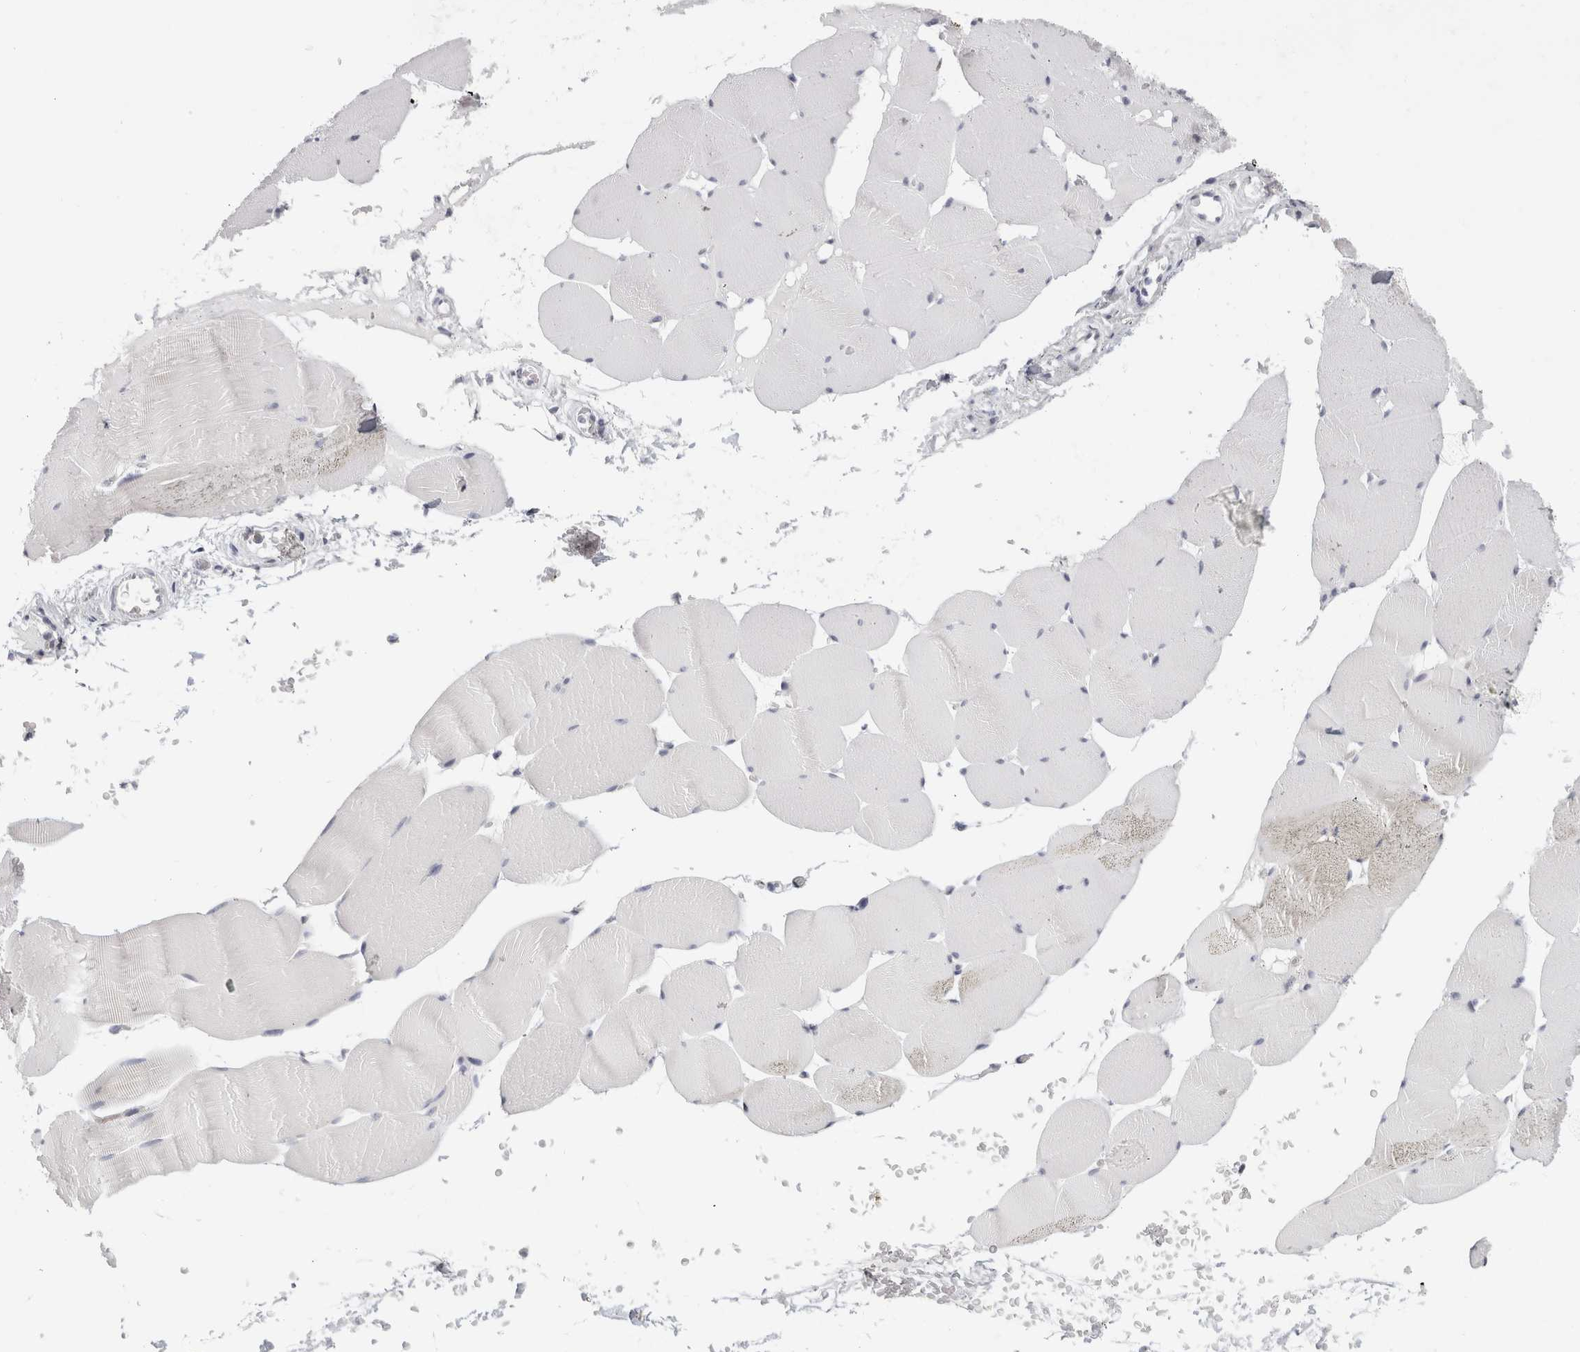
{"staining": {"intensity": "negative", "quantity": "none", "location": "none"}, "tissue": "skeletal muscle", "cell_type": "Myocytes", "image_type": "normal", "snomed": [{"axis": "morphology", "description": "Normal tissue, NOS"}, {"axis": "topography", "description": "Skeletal muscle"}], "caption": "This is an immunohistochemistry micrograph of benign human skeletal muscle. There is no positivity in myocytes.", "gene": "RPH3AL", "patient": {"sex": "male", "age": 62}}